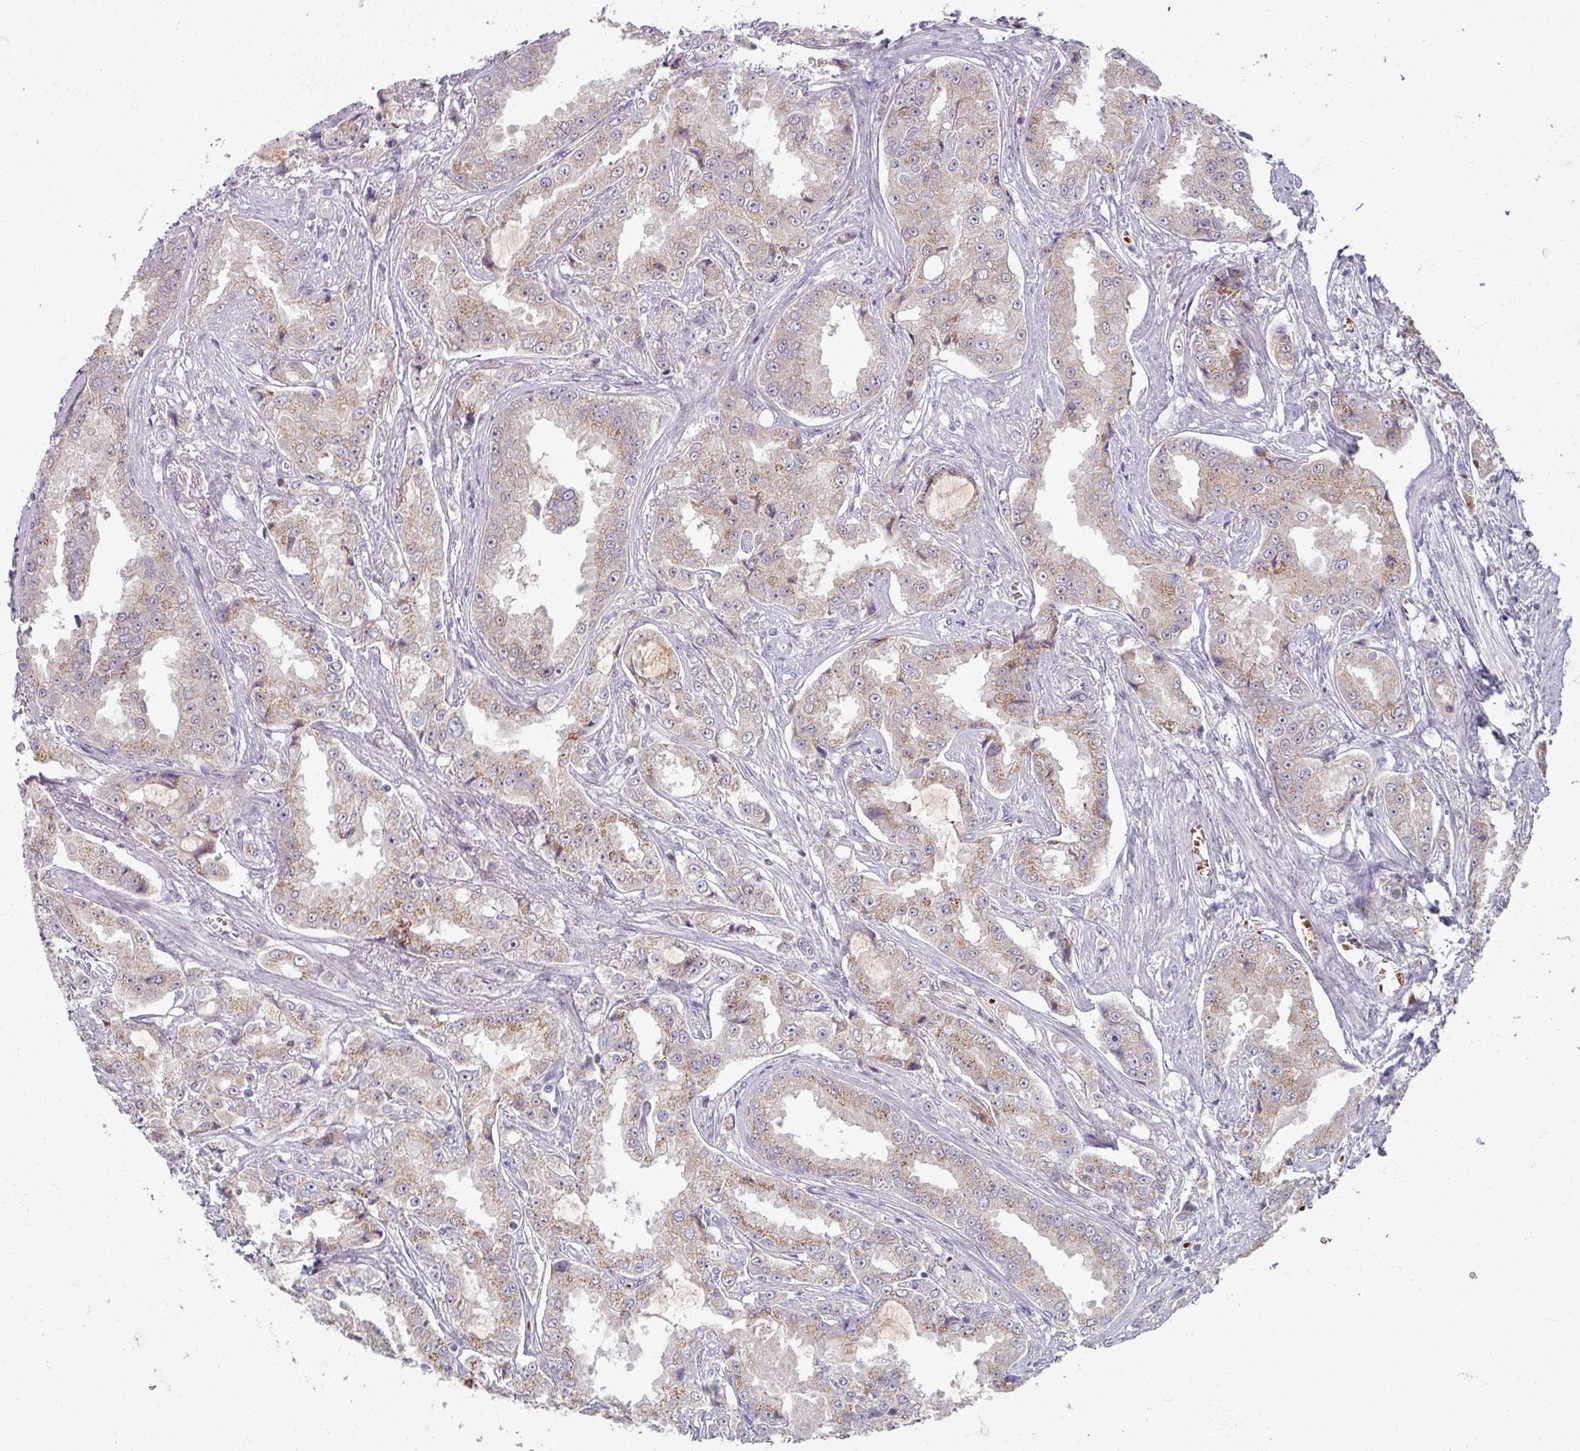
{"staining": {"intensity": "moderate", "quantity": "25%-75%", "location": "cytoplasmic/membranous"}, "tissue": "prostate cancer", "cell_type": "Tumor cells", "image_type": "cancer", "snomed": [{"axis": "morphology", "description": "Adenocarcinoma, High grade"}, {"axis": "topography", "description": "Prostate"}], "caption": "This image exhibits immunohistochemistry staining of human prostate high-grade adenocarcinoma, with medium moderate cytoplasmic/membranous positivity in about 25%-75% of tumor cells.", "gene": "KMT5C", "patient": {"sex": "male", "age": 73}}